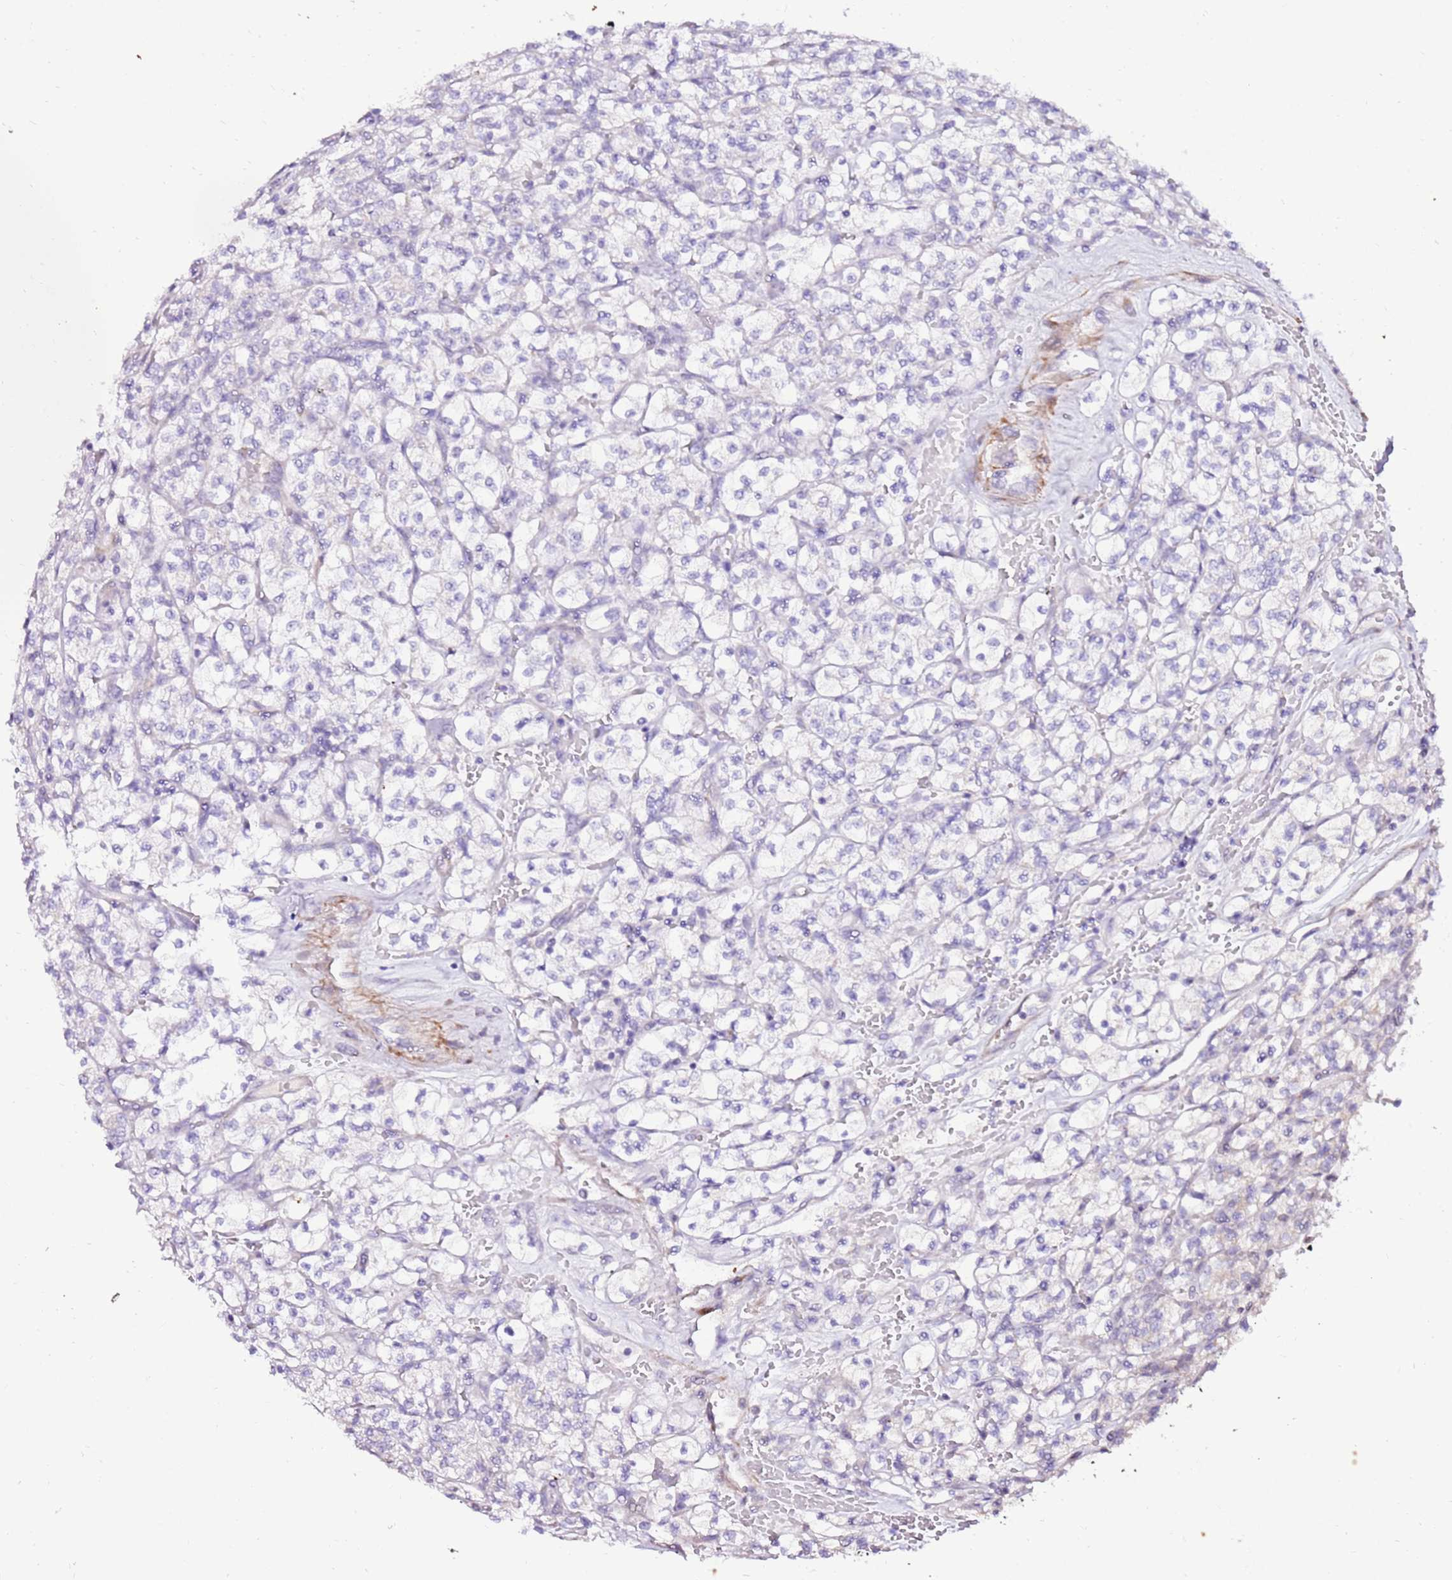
{"staining": {"intensity": "negative", "quantity": "none", "location": "none"}, "tissue": "renal cancer", "cell_type": "Tumor cells", "image_type": "cancer", "snomed": [{"axis": "morphology", "description": "Adenocarcinoma, NOS"}, {"axis": "topography", "description": "Kidney"}], "caption": "Tumor cells are negative for protein expression in human renal adenocarcinoma. (DAB (3,3'-diaminobenzidine) immunohistochemistry (IHC) with hematoxylin counter stain).", "gene": "ART5", "patient": {"sex": "female", "age": 64}}